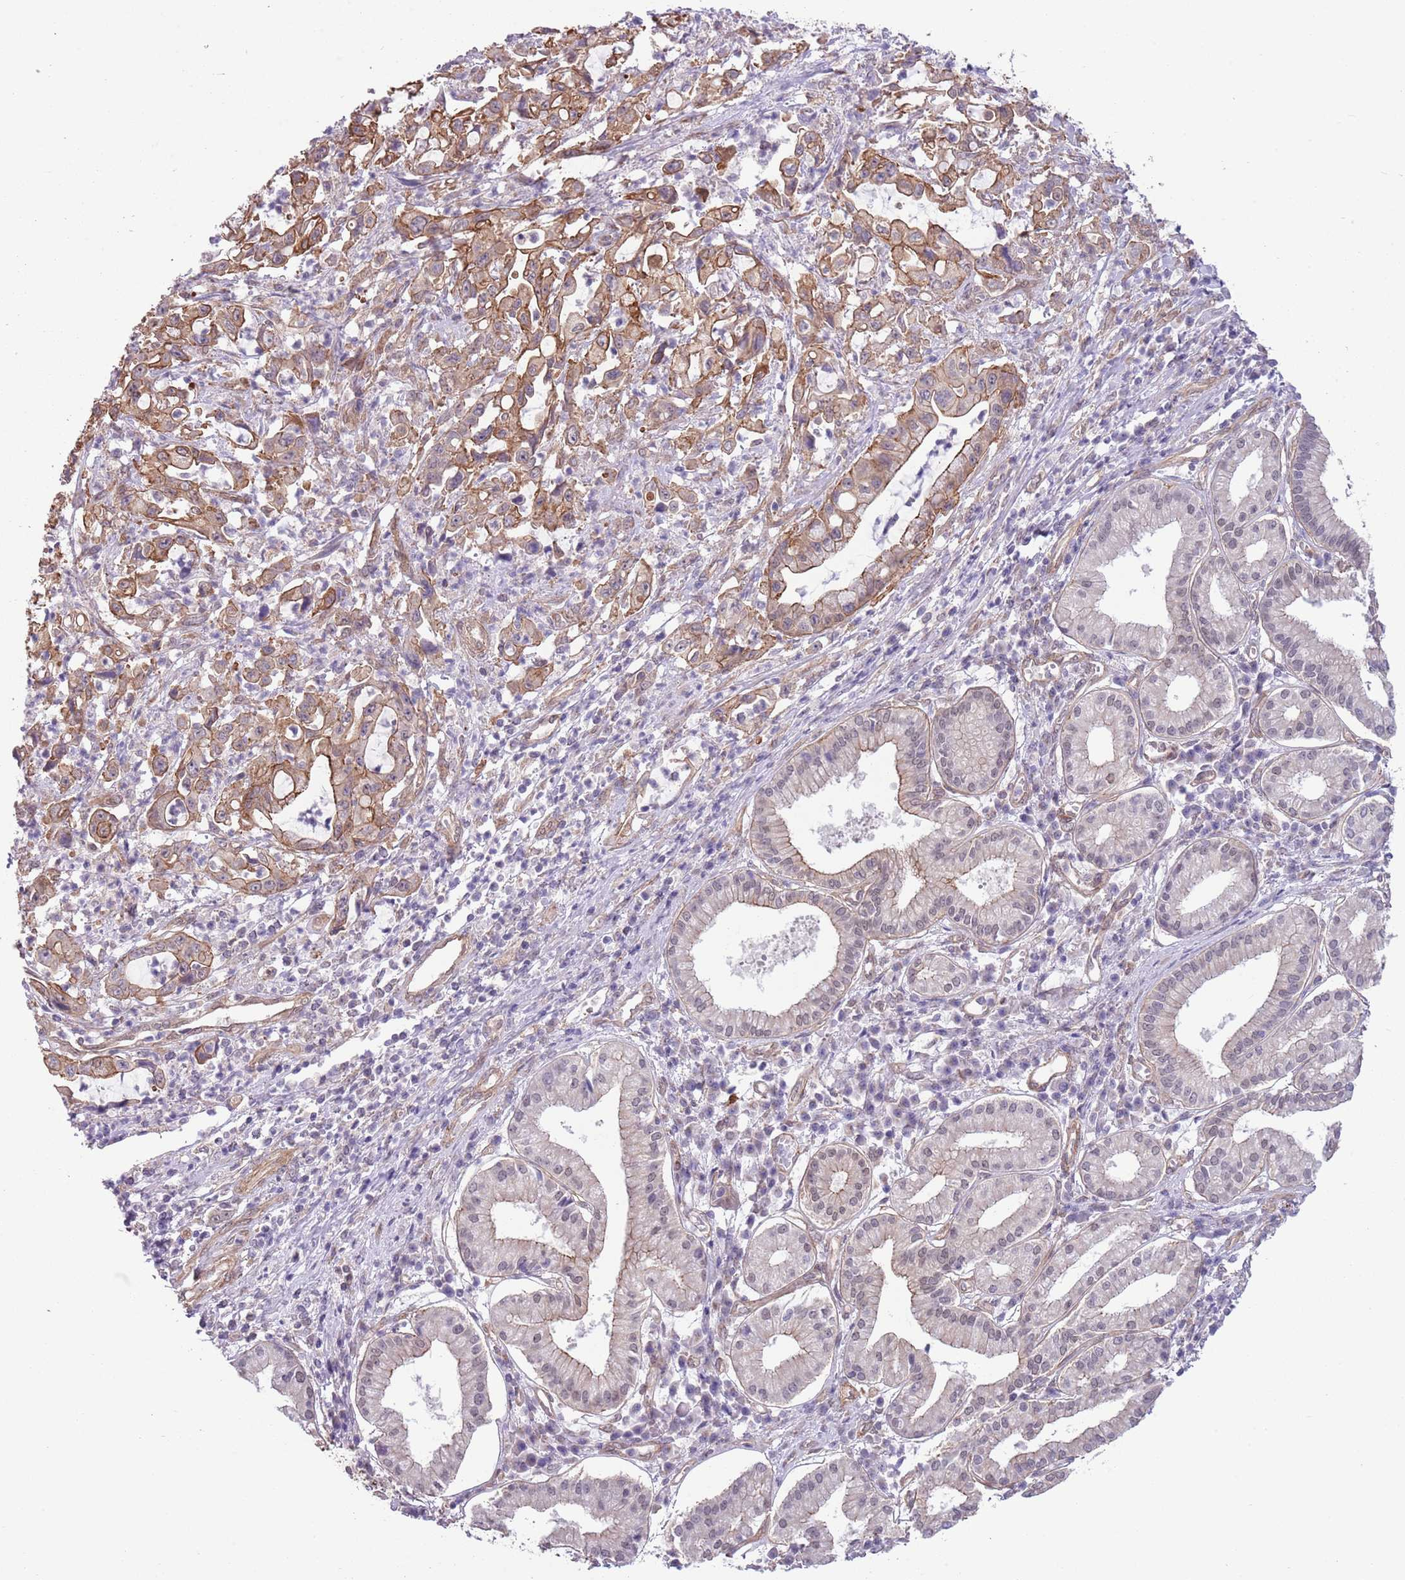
{"staining": {"intensity": "moderate", "quantity": "25%-75%", "location": "cytoplasmic/membranous"}, "tissue": "pancreatic cancer", "cell_type": "Tumor cells", "image_type": "cancer", "snomed": [{"axis": "morphology", "description": "Adenocarcinoma, NOS"}, {"axis": "topography", "description": "Pancreas"}], "caption": "Pancreatic adenocarcinoma was stained to show a protein in brown. There is medium levels of moderate cytoplasmic/membranous staining in about 25%-75% of tumor cells. The staining was performed using DAB to visualize the protein expression in brown, while the nuclei were stained in blue with hematoxylin (Magnification: 20x).", "gene": "CREBZF", "patient": {"sex": "female", "age": 61}}